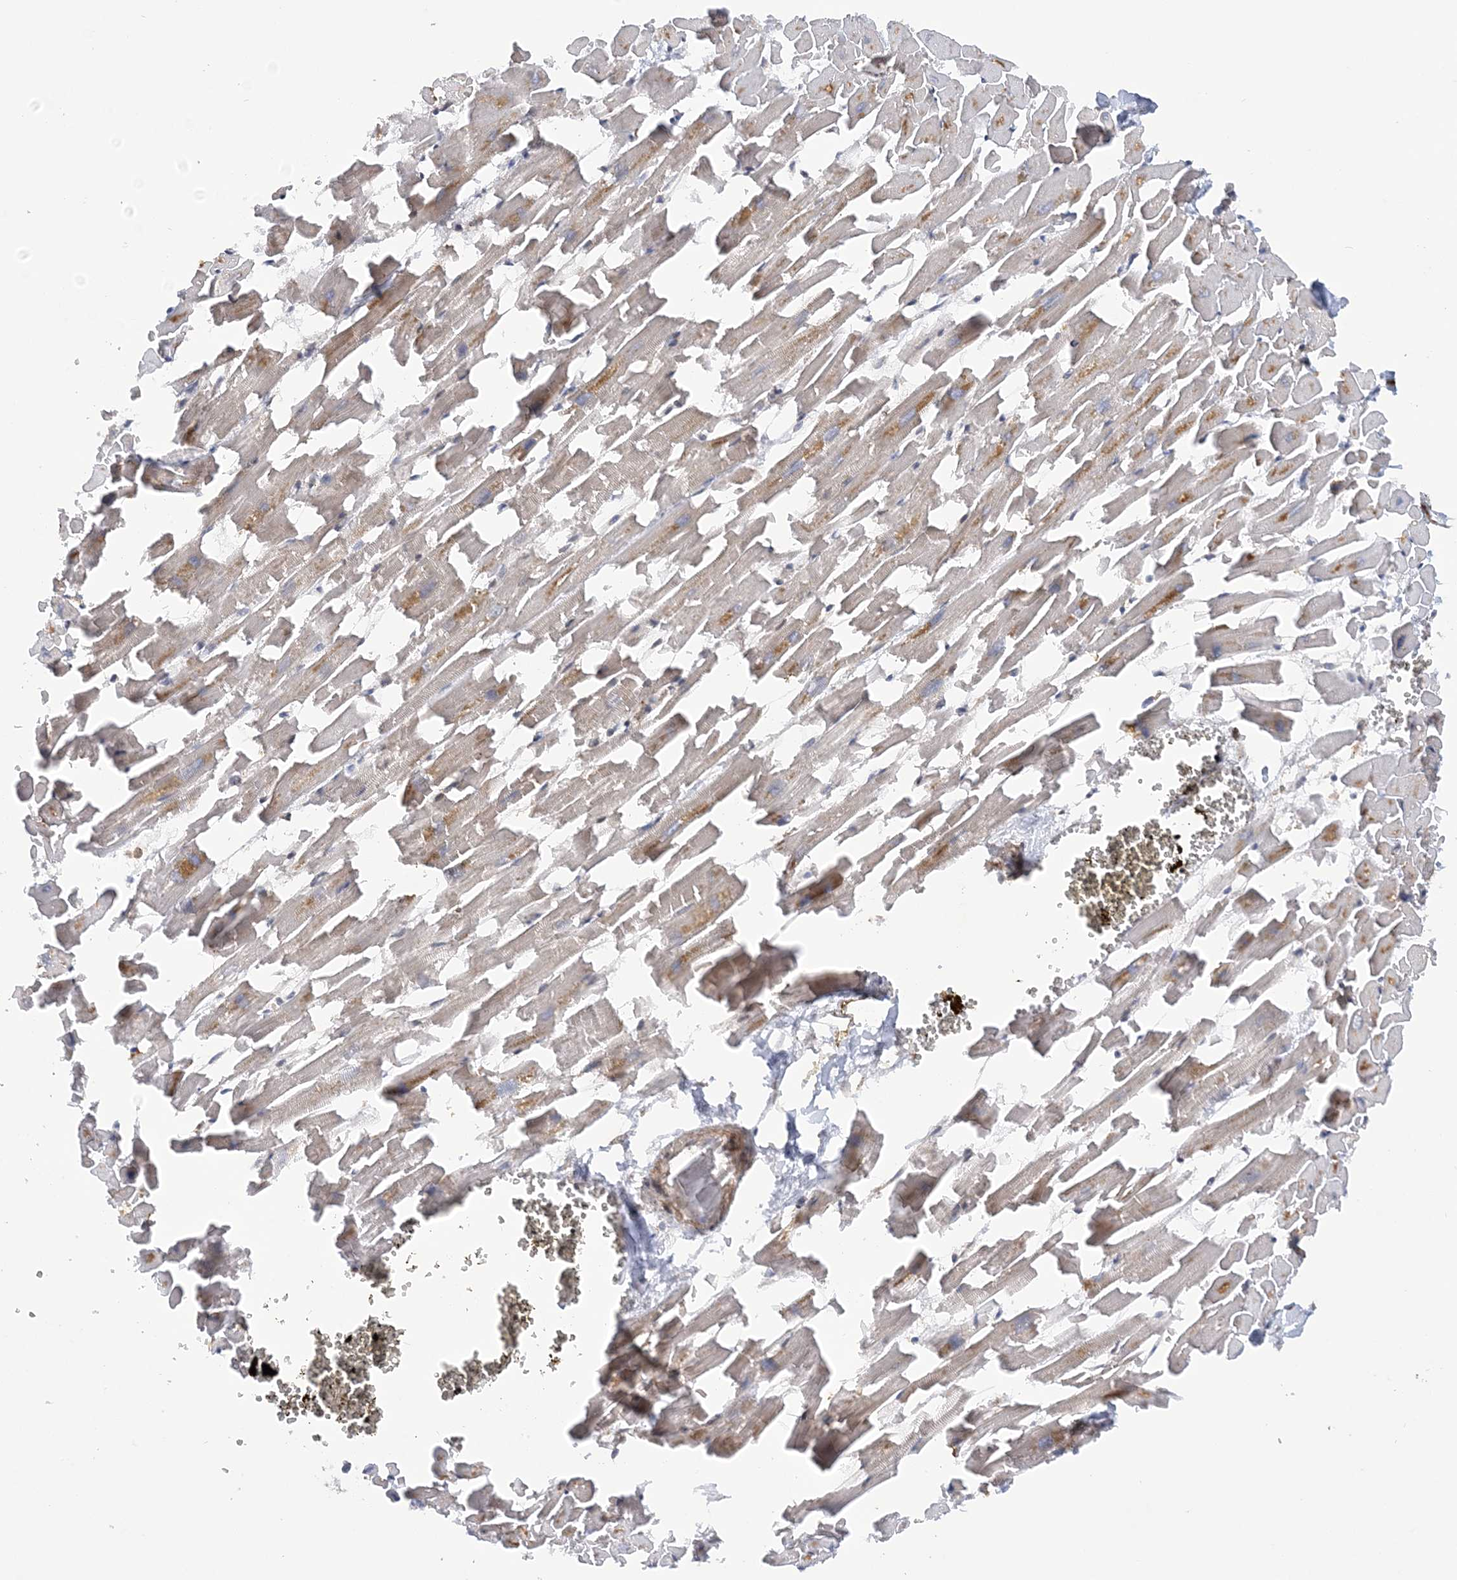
{"staining": {"intensity": "weak", "quantity": "25%-75%", "location": "cytoplasmic/membranous"}, "tissue": "heart muscle", "cell_type": "Cardiomyocytes", "image_type": "normal", "snomed": [{"axis": "morphology", "description": "Normal tissue, NOS"}, {"axis": "topography", "description": "Heart"}], "caption": "Immunohistochemical staining of normal human heart muscle displays 25%-75% levels of weak cytoplasmic/membranous protein expression in about 25%-75% of cardiomyocytes.", "gene": "MRPL47", "patient": {"sex": "female", "age": 64}}